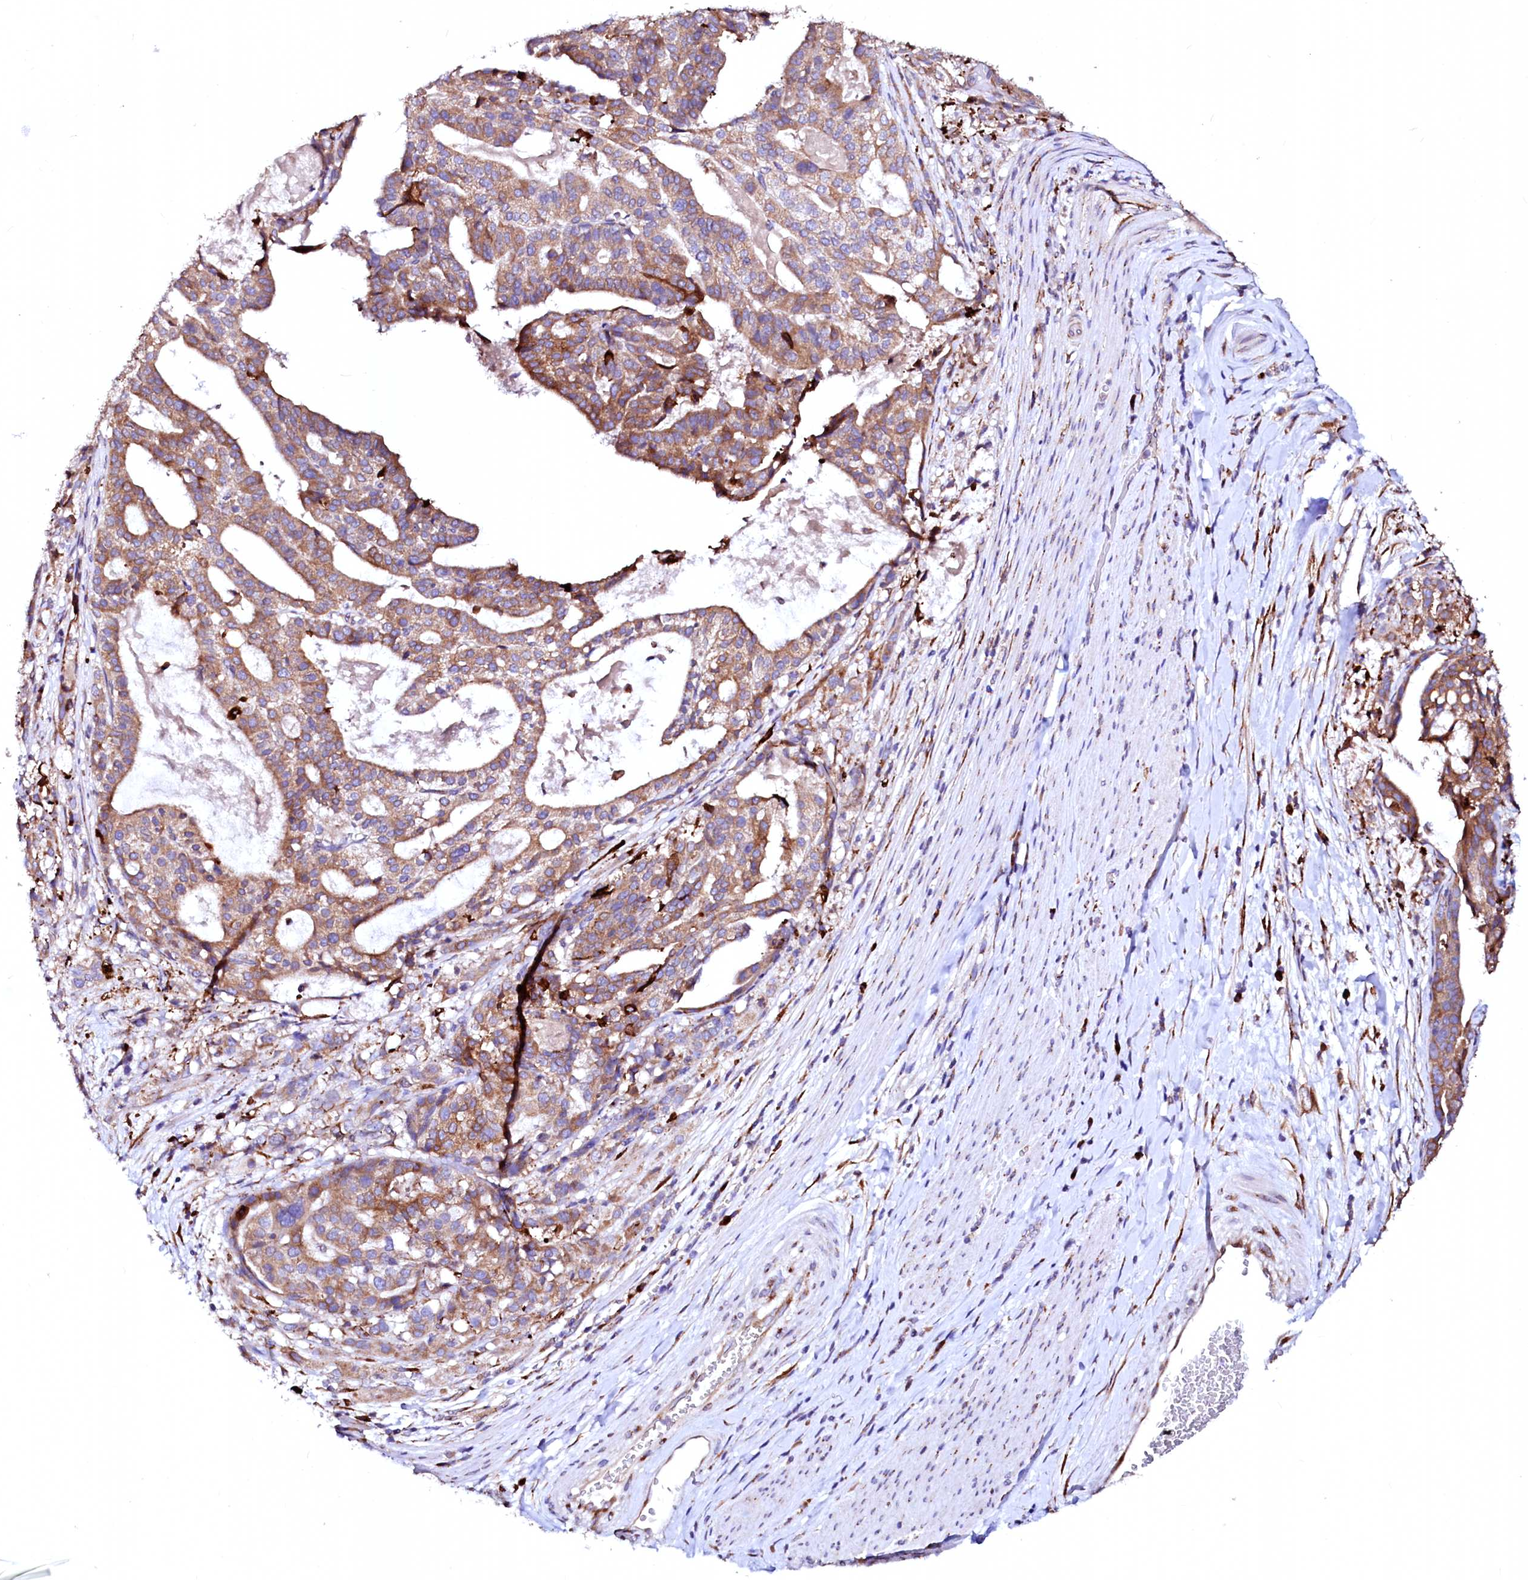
{"staining": {"intensity": "moderate", "quantity": ">75%", "location": "cytoplasmic/membranous"}, "tissue": "stomach cancer", "cell_type": "Tumor cells", "image_type": "cancer", "snomed": [{"axis": "morphology", "description": "Adenocarcinoma, NOS"}, {"axis": "topography", "description": "Stomach"}], "caption": "Immunohistochemistry (IHC) of human adenocarcinoma (stomach) displays medium levels of moderate cytoplasmic/membranous expression in about >75% of tumor cells.", "gene": "LMAN1", "patient": {"sex": "male", "age": 48}}